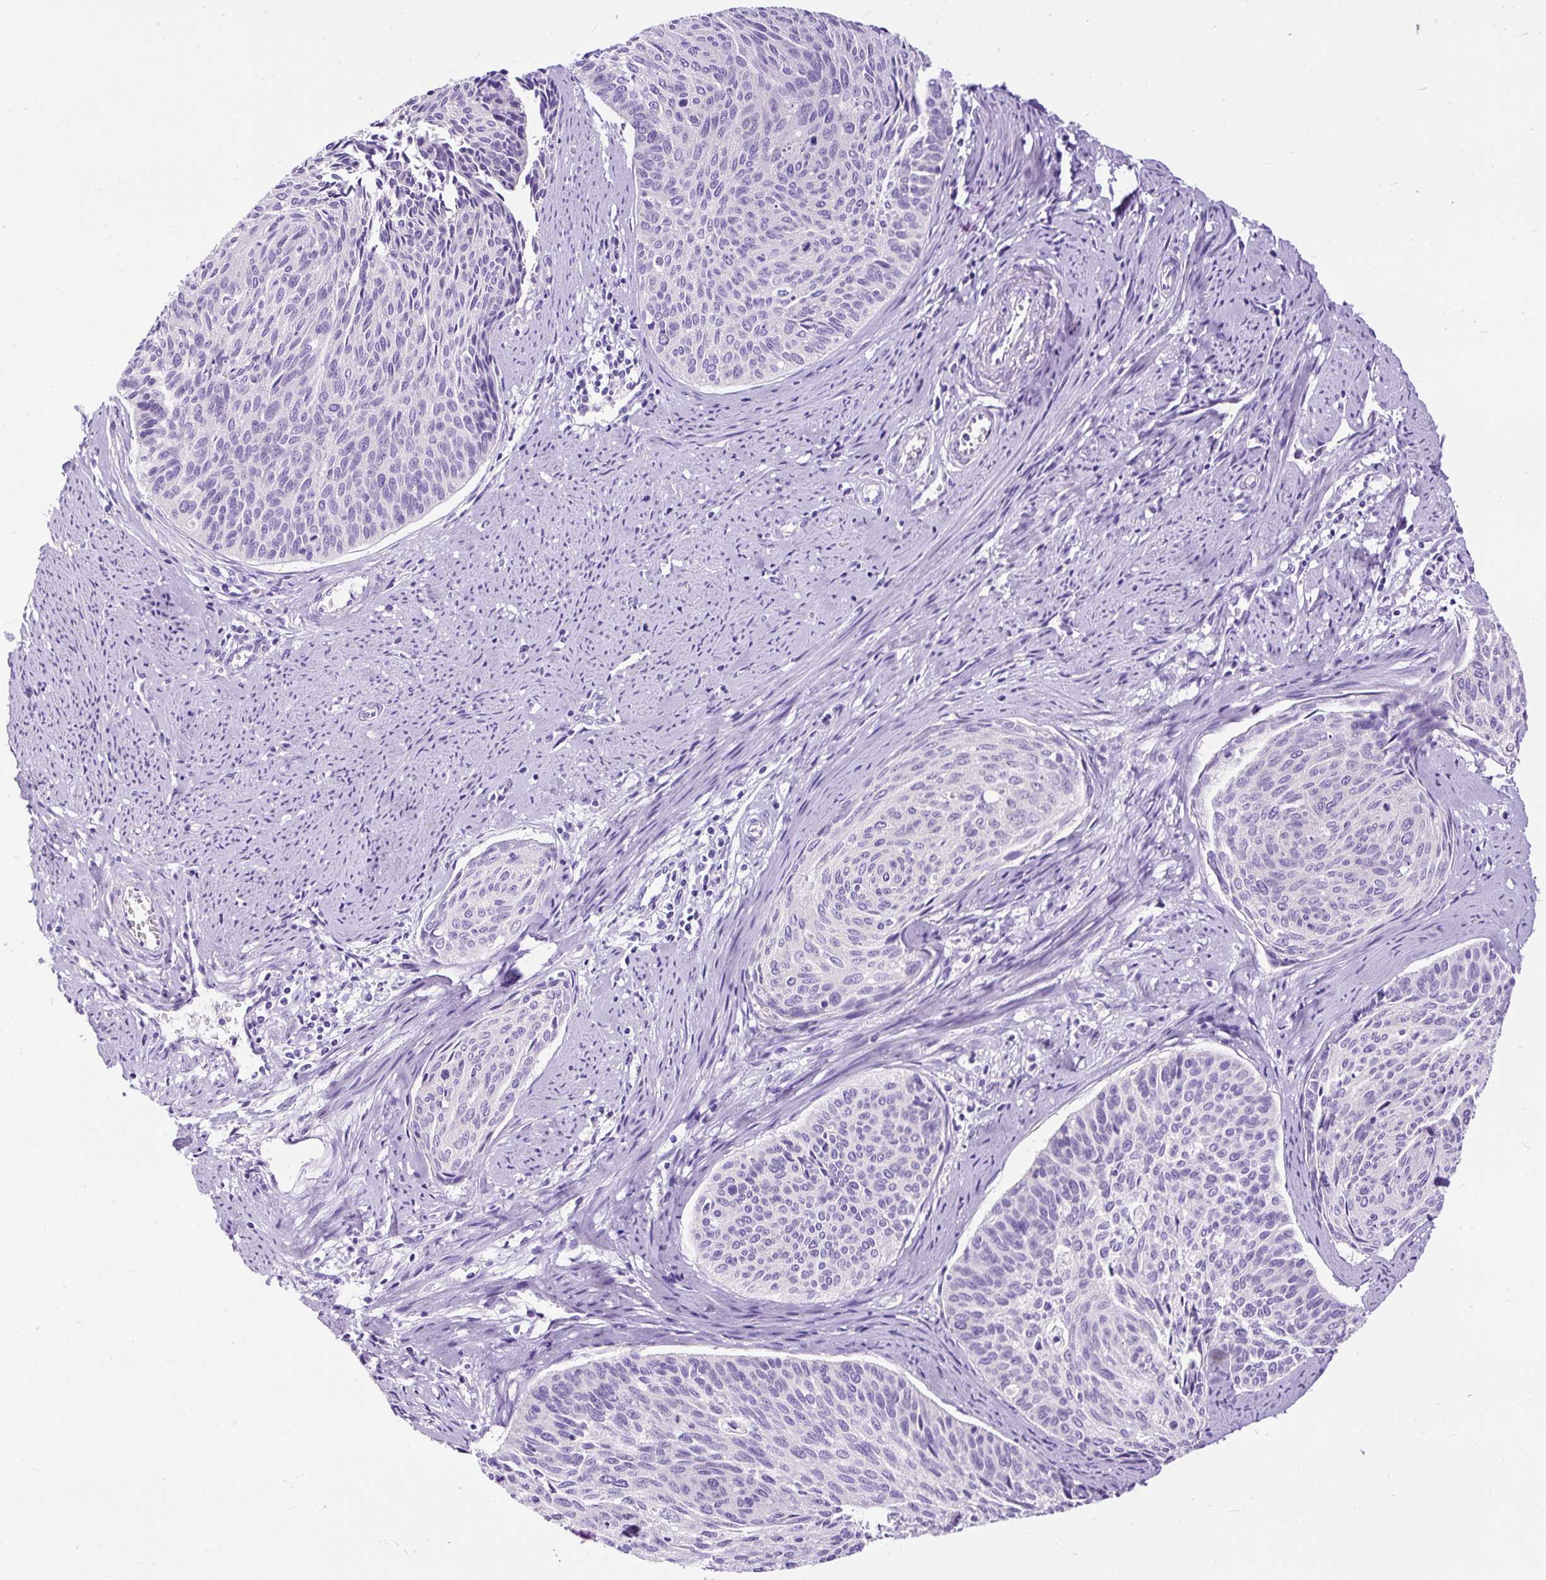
{"staining": {"intensity": "negative", "quantity": "none", "location": "none"}, "tissue": "cervical cancer", "cell_type": "Tumor cells", "image_type": "cancer", "snomed": [{"axis": "morphology", "description": "Squamous cell carcinoma, NOS"}, {"axis": "topography", "description": "Cervix"}], "caption": "Tumor cells are negative for brown protein staining in cervical squamous cell carcinoma.", "gene": "STOX2", "patient": {"sex": "female", "age": 55}}